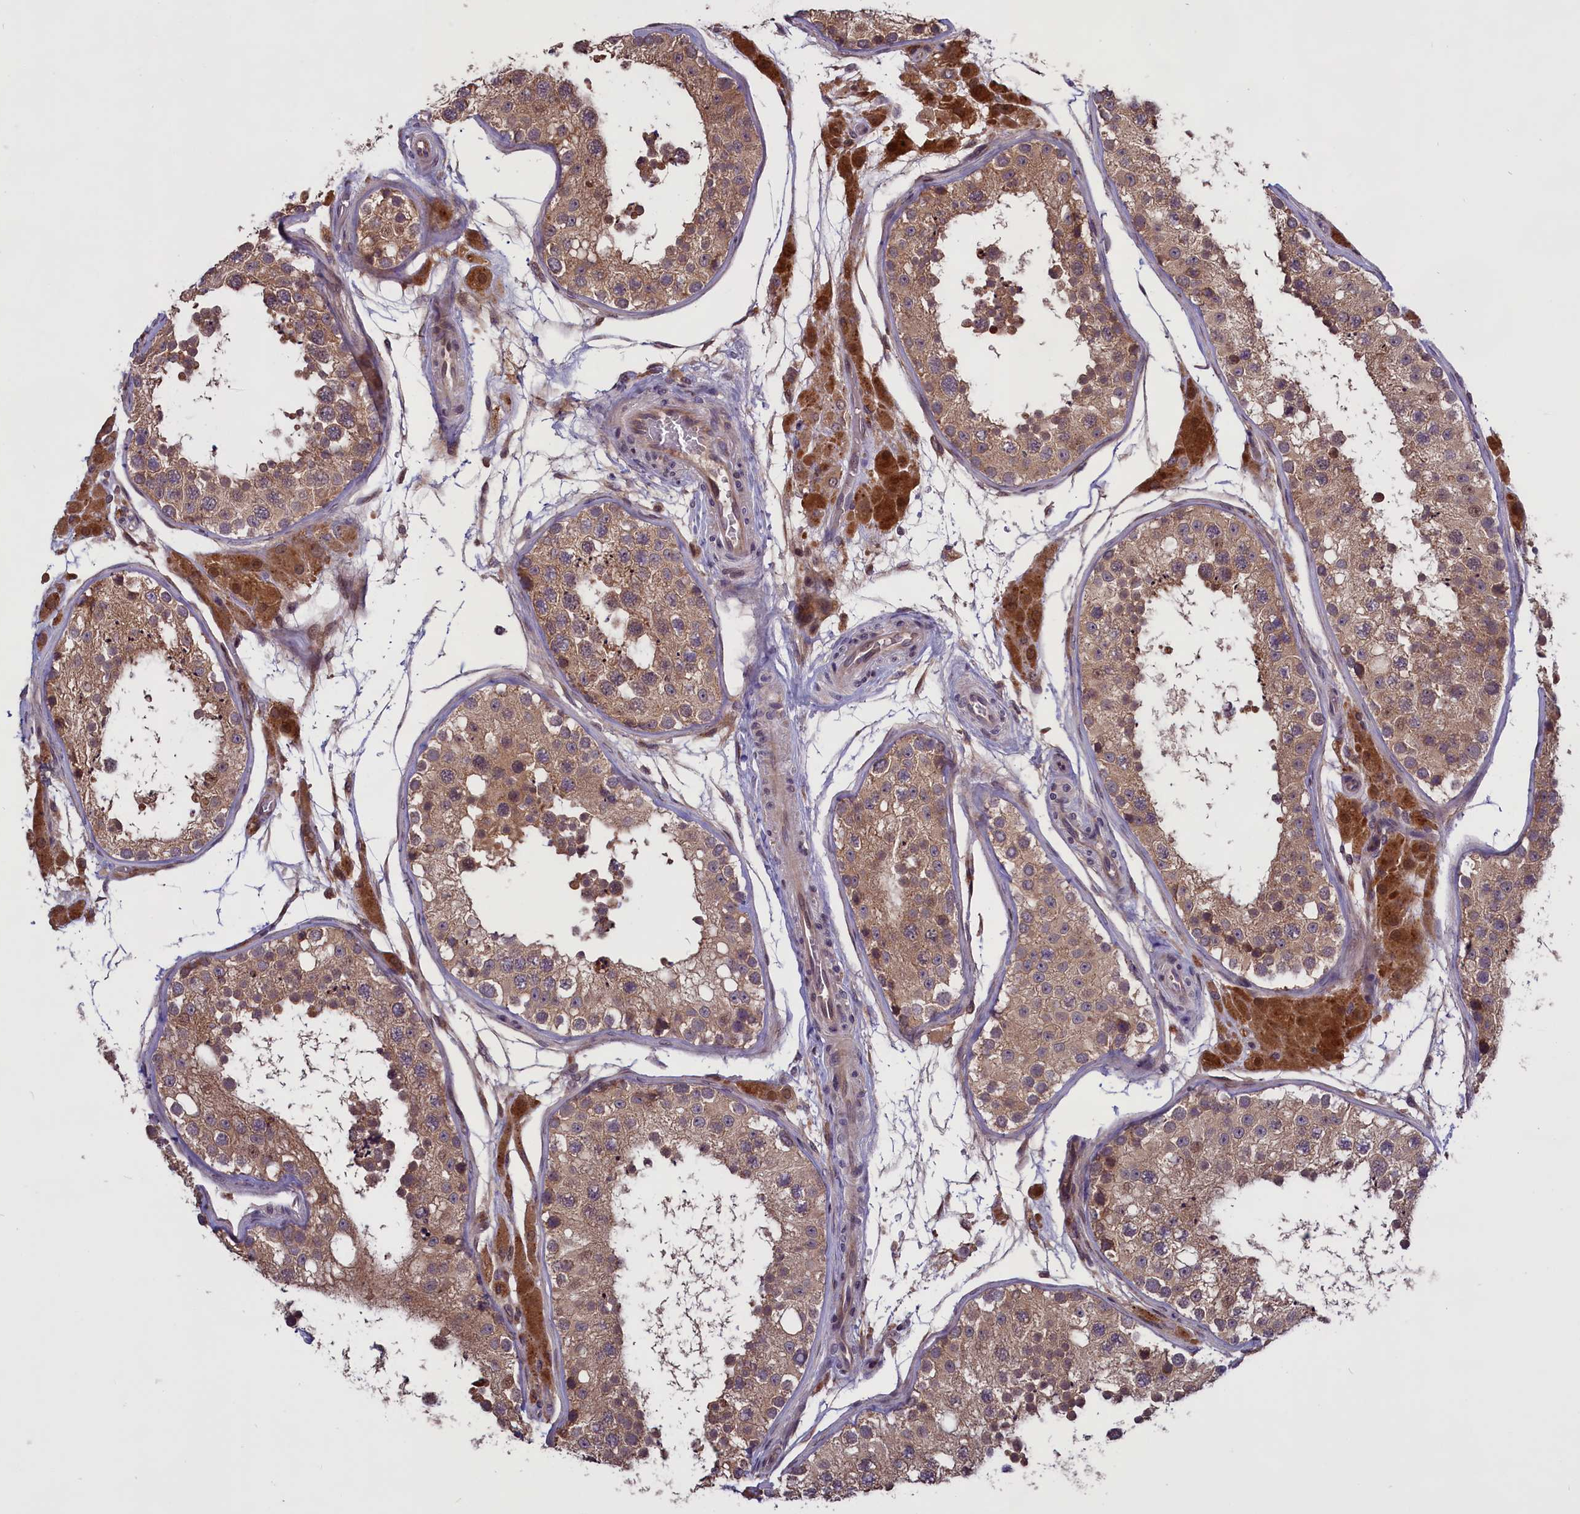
{"staining": {"intensity": "moderate", "quantity": ">75%", "location": "cytoplasmic/membranous"}, "tissue": "testis", "cell_type": "Cells in seminiferous ducts", "image_type": "normal", "snomed": [{"axis": "morphology", "description": "Normal tissue, NOS"}, {"axis": "topography", "description": "Testis"}, {"axis": "topography", "description": "Epididymis"}], "caption": "Unremarkable testis was stained to show a protein in brown. There is medium levels of moderate cytoplasmic/membranous expression in about >75% of cells in seminiferous ducts.", "gene": "DENND1B", "patient": {"sex": "male", "age": 26}}